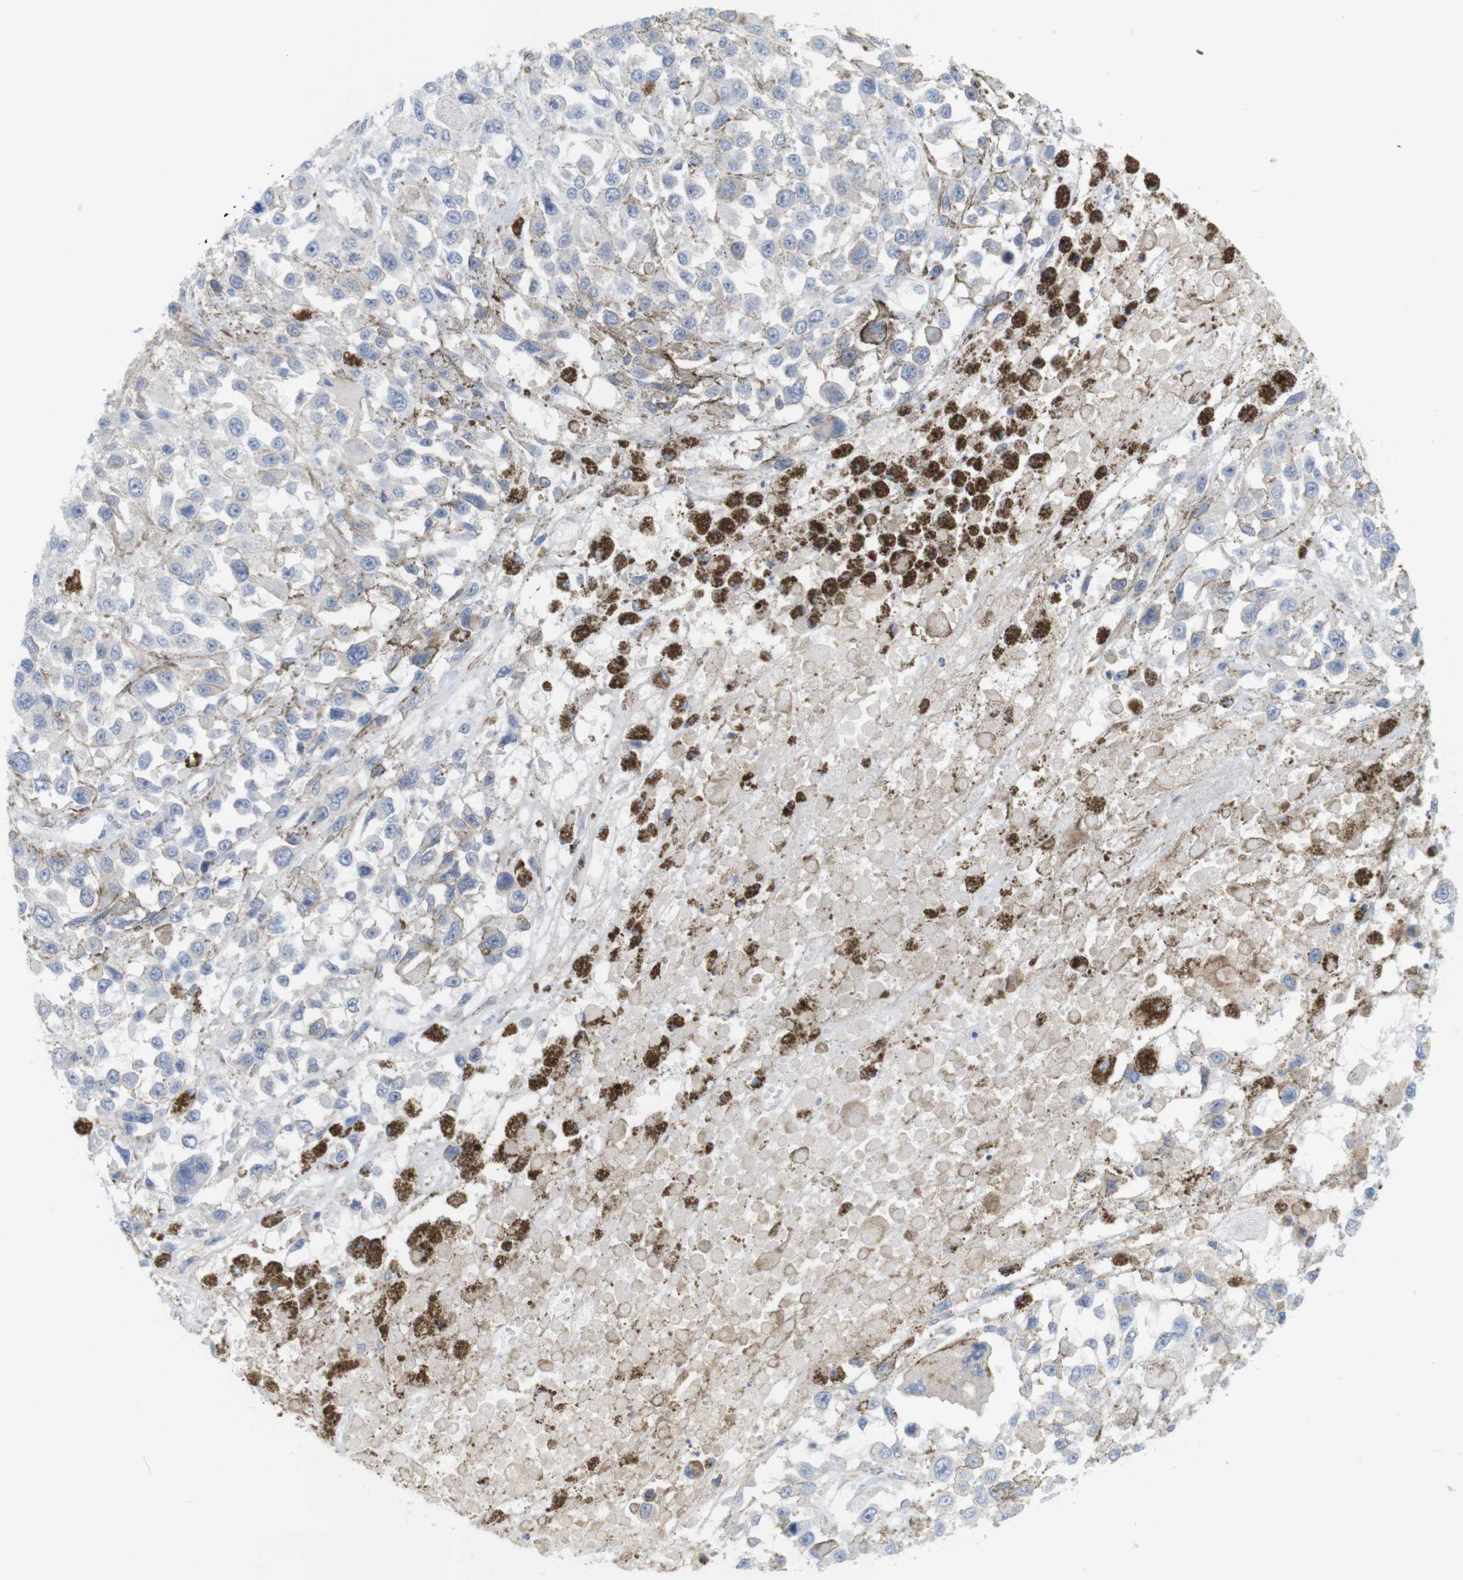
{"staining": {"intensity": "negative", "quantity": "none", "location": "none"}, "tissue": "melanoma", "cell_type": "Tumor cells", "image_type": "cancer", "snomed": [{"axis": "morphology", "description": "Malignant melanoma, Metastatic site"}, {"axis": "topography", "description": "Lymph node"}], "caption": "An immunohistochemistry (IHC) image of melanoma is shown. There is no staining in tumor cells of melanoma.", "gene": "ITPR1", "patient": {"sex": "male", "age": 59}}